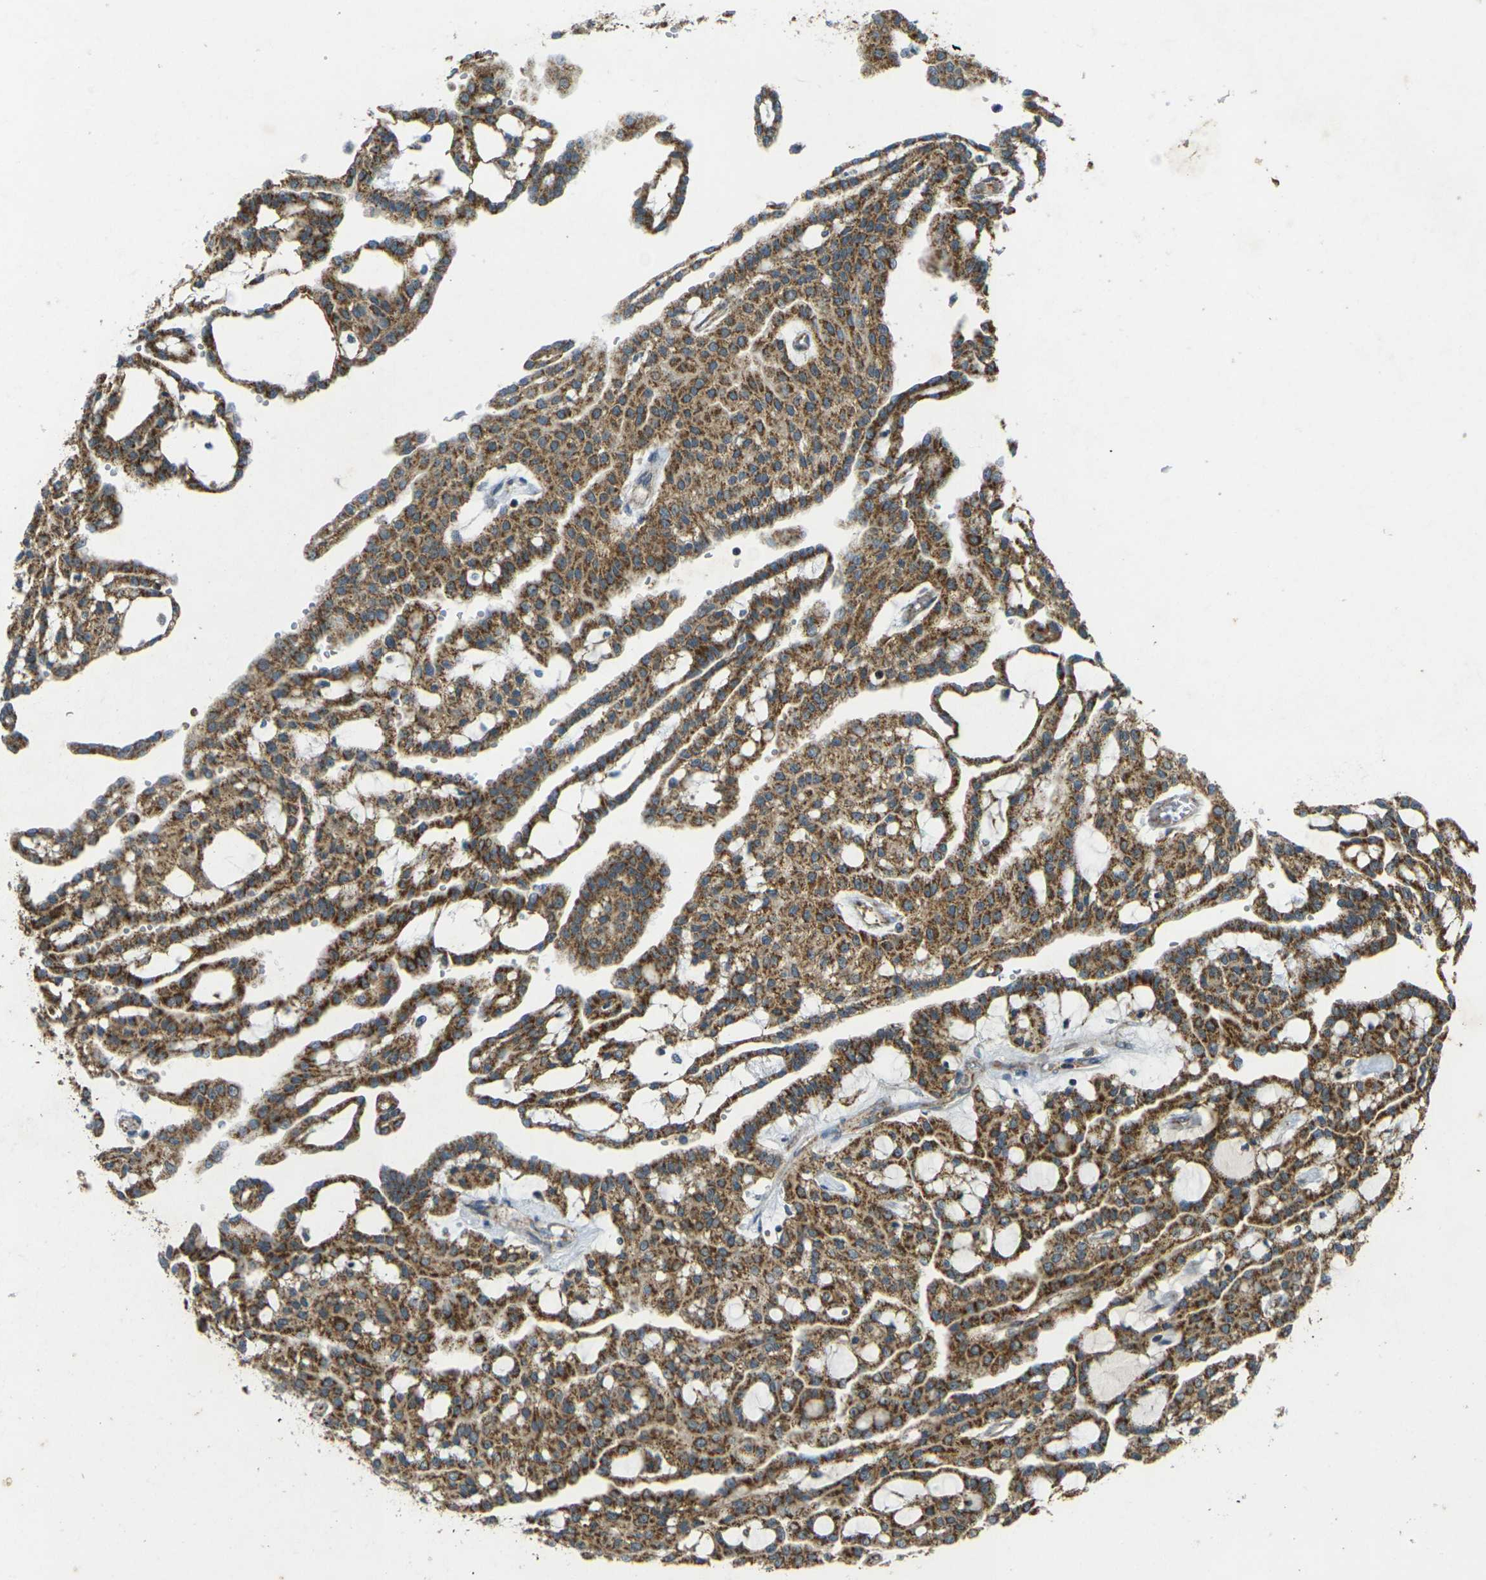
{"staining": {"intensity": "moderate", "quantity": ">75%", "location": "cytoplasmic/membranous"}, "tissue": "renal cancer", "cell_type": "Tumor cells", "image_type": "cancer", "snomed": [{"axis": "morphology", "description": "Adenocarcinoma, NOS"}, {"axis": "topography", "description": "Kidney"}], "caption": "An image of renal cancer stained for a protein displays moderate cytoplasmic/membranous brown staining in tumor cells.", "gene": "IGF1R", "patient": {"sex": "male", "age": 63}}